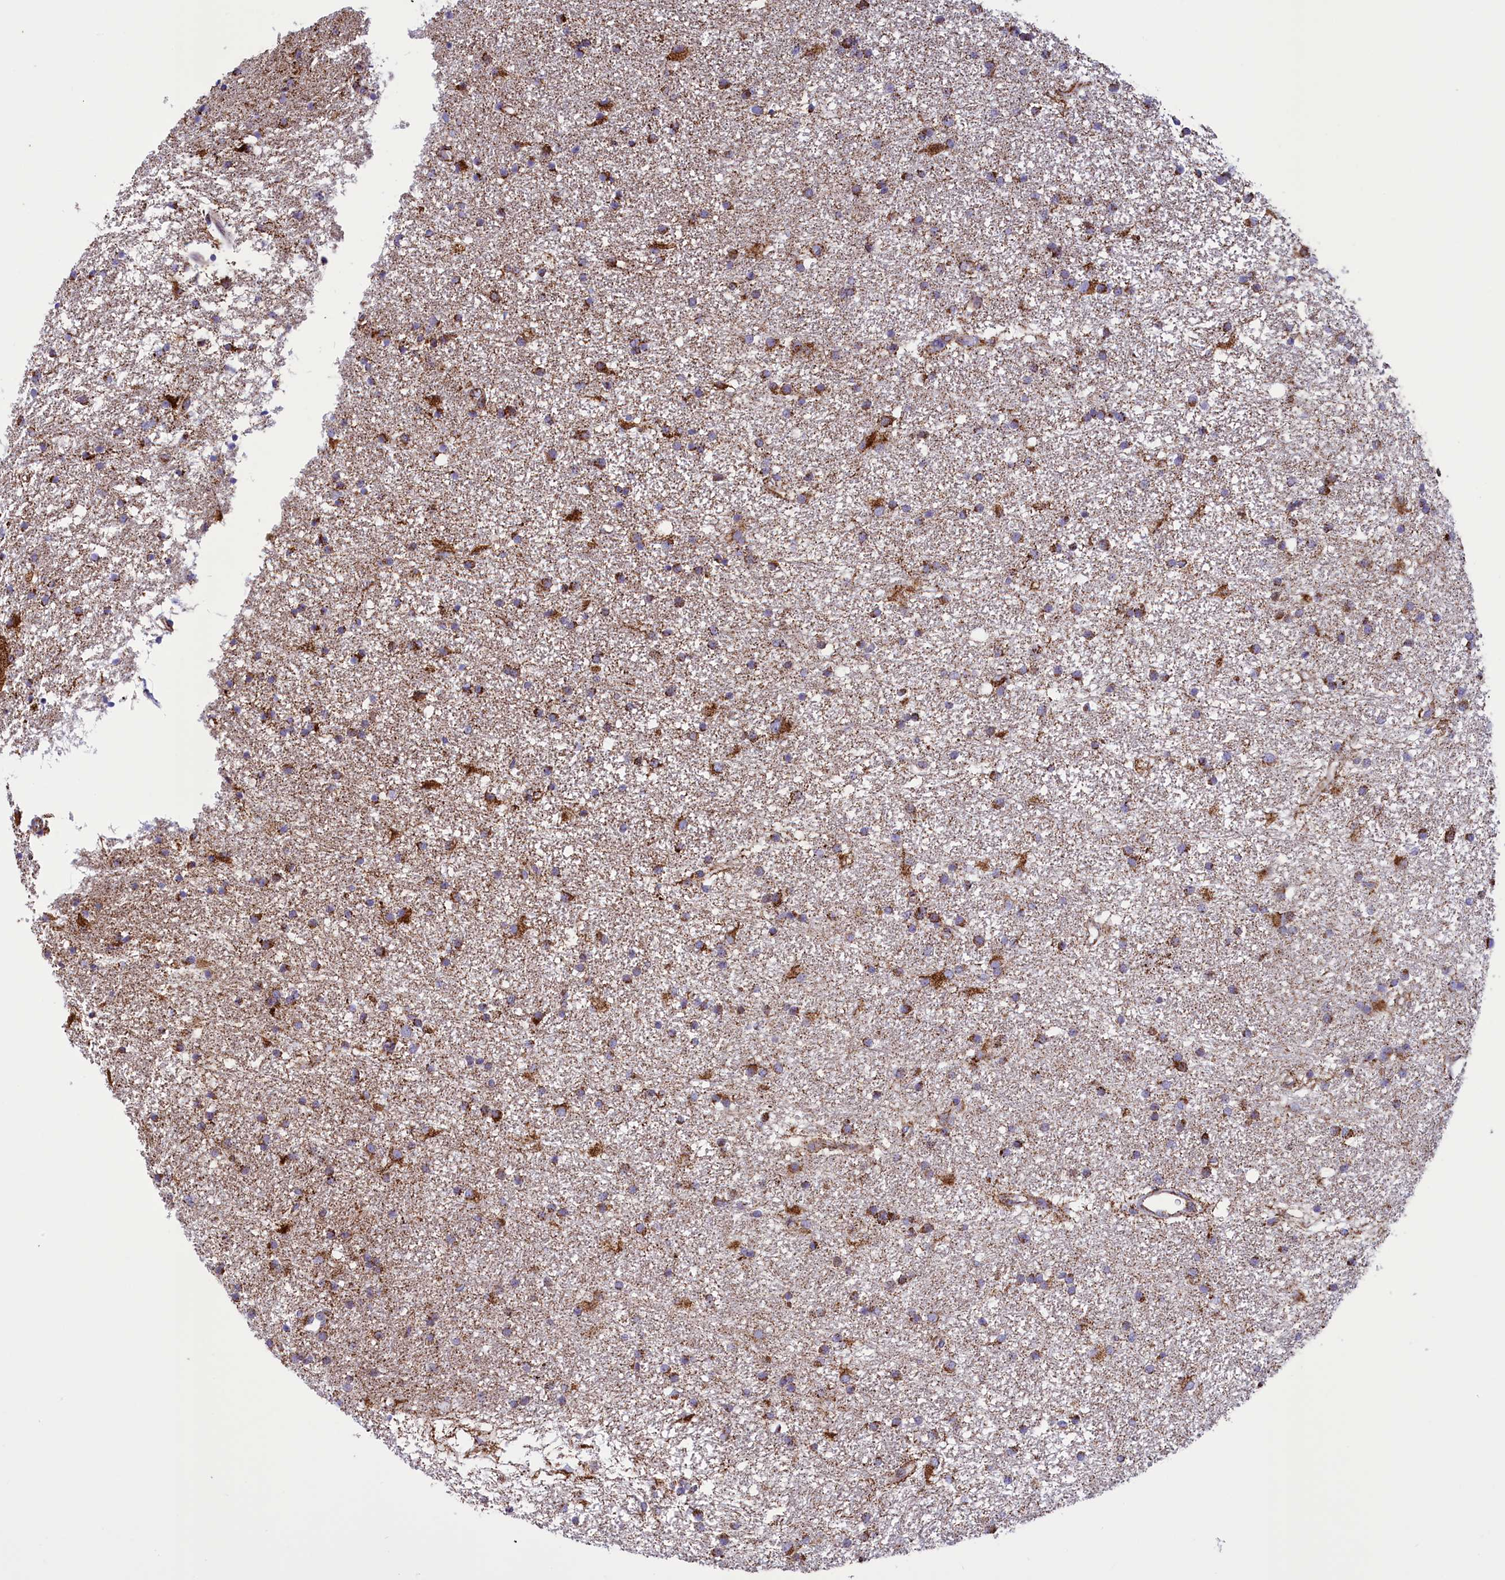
{"staining": {"intensity": "moderate", "quantity": "25%-75%", "location": "cytoplasmic/membranous"}, "tissue": "glioma", "cell_type": "Tumor cells", "image_type": "cancer", "snomed": [{"axis": "morphology", "description": "Glioma, malignant, High grade"}, {"axis": "topography", "description": "Brain"}], "caption": "Immunohistochemistry (IHC) of glioma shows medium levels of moderate cytoplasmic/membranous expression in approximately 25%-75% of tumor cells. Ihc stains the protein of interest in brown and the nuclei are stained blue.", "gene": "ISOC2", "patient": {"sex": "male", "age": 77}}